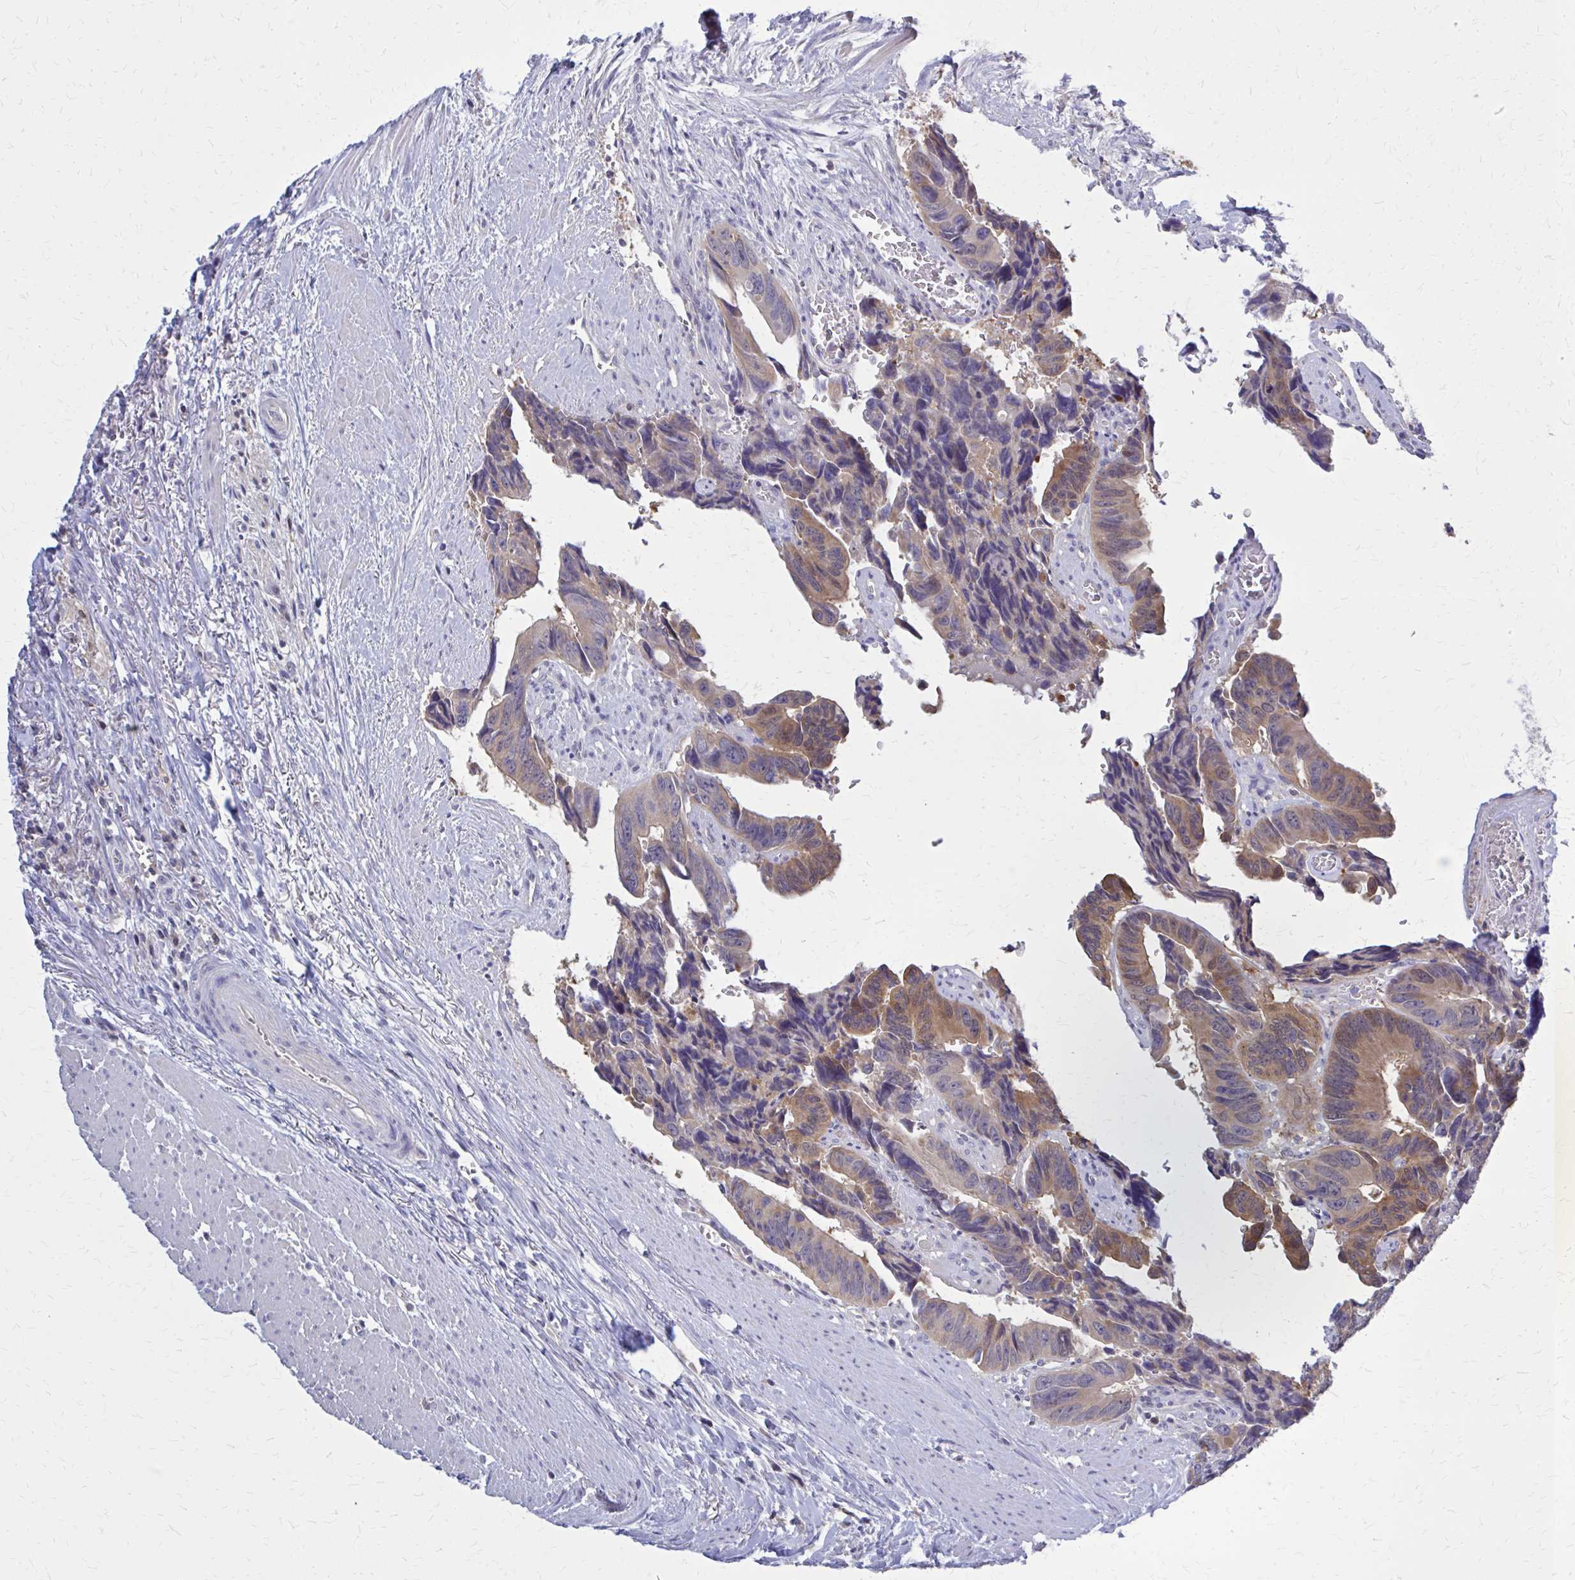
{"staining": {"intensity": "moderate", "quantity": ">75%", "location": "cytoplasmic/membranous"}, "tissue": "colorectal cancer", "cell_type": "Tumor cells", "image_type": "cancer", "snomed": [{"axis": "morphology", "description": "Adenocarcinoma, NOS"}, {"axis": "topography", "description": "Rectum"}], "caption": "Moderate cytoplasmic/membranous protein expression is identified in approximately >75% of tumor cells in colorectal cancer (adenocarcinoma). The staining was performed using DAB to visualize the protein expression in brown, while the nuclei were stained in blue with hematoxylin (Magnification: 20x).", "gene": "DBI", "patient": {"sex": "male", "age": 76}}